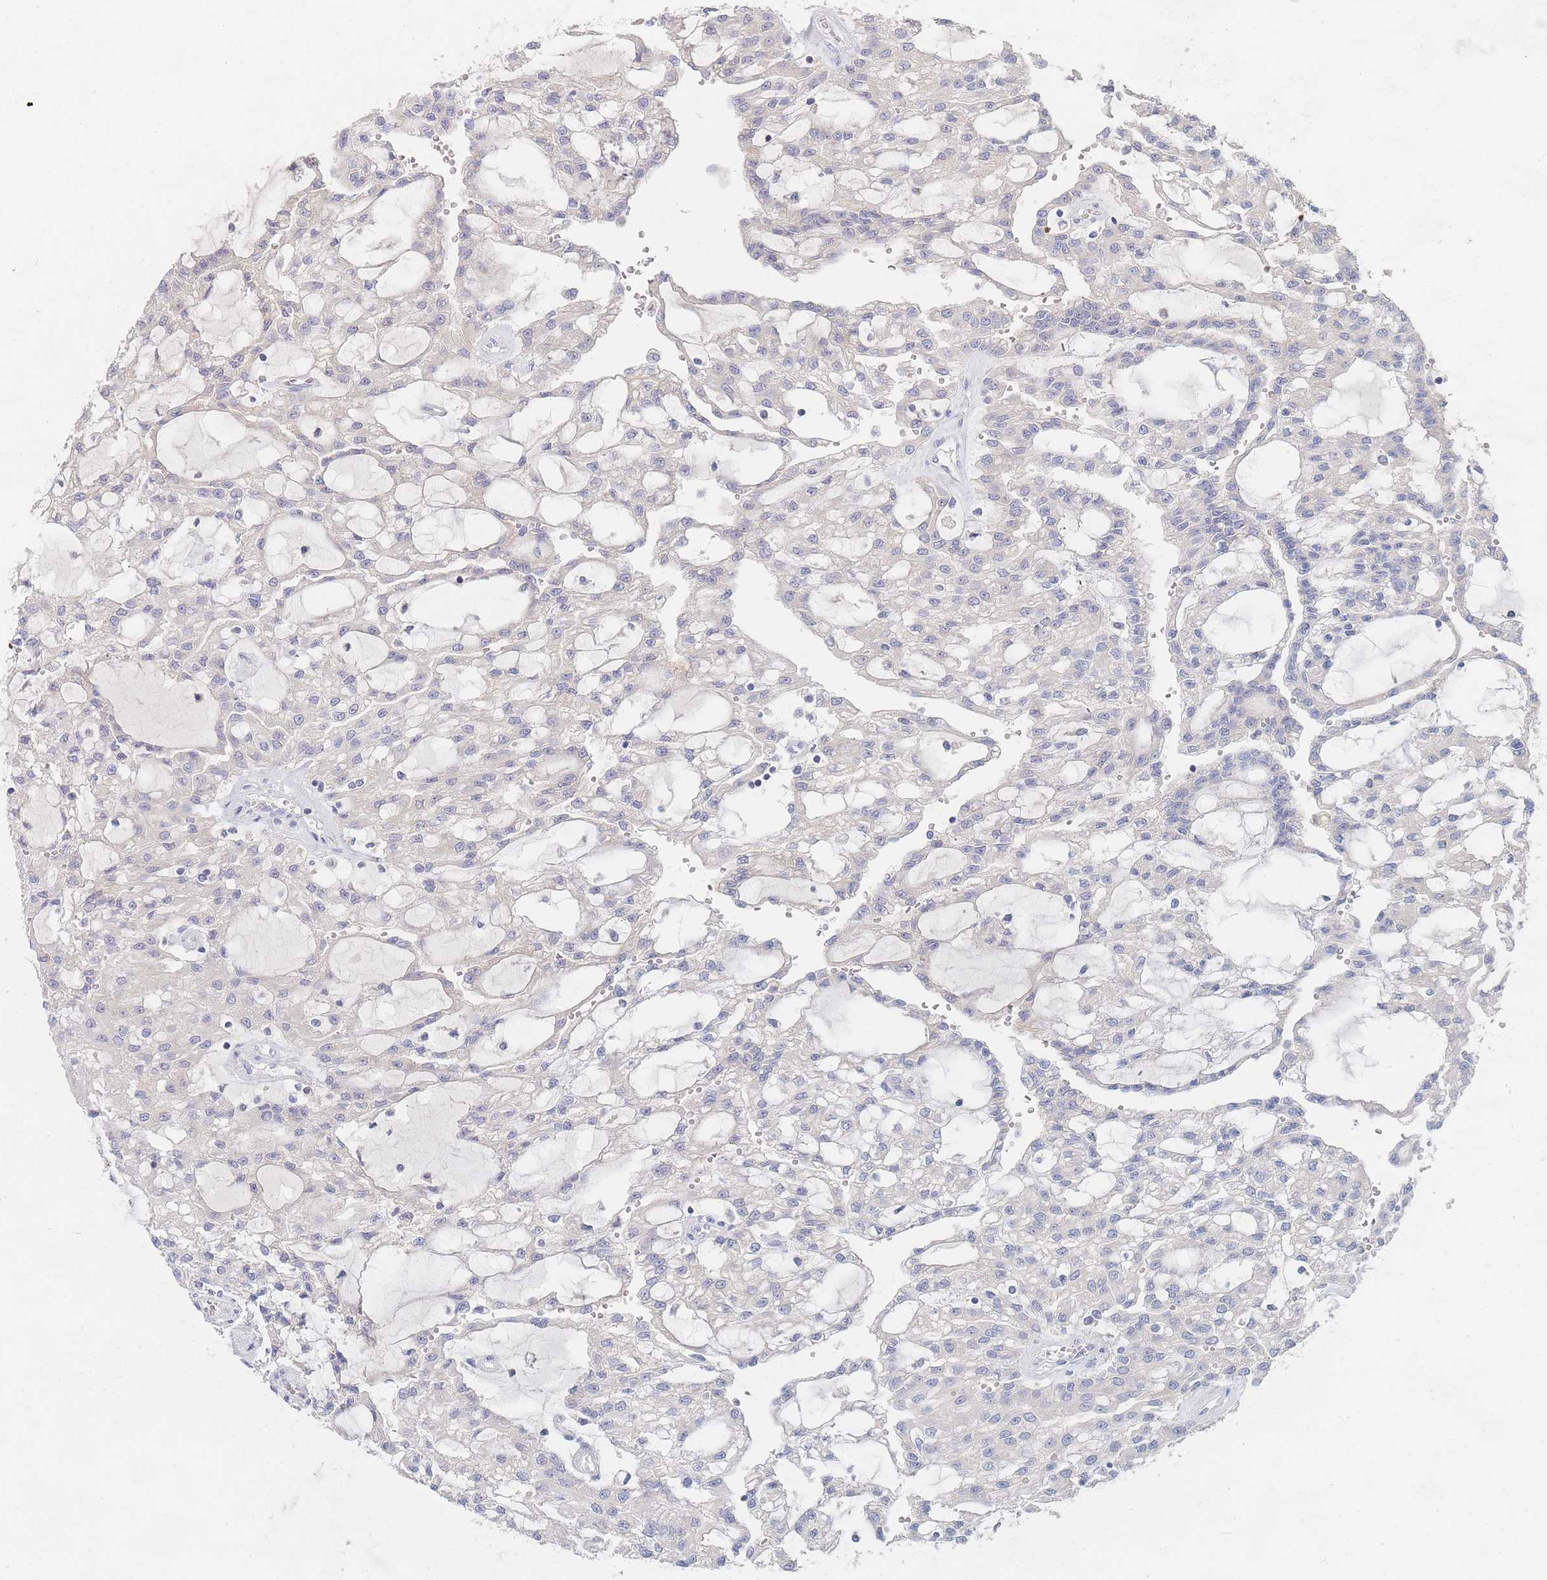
{"staining": {"intensity": "negative", "quantity": "none", "location": "none"}, "tissue": "renal cancer", "cell_type": "Tumor cells", "image_type": "cancer", "snomed": [{"axis": "morphology", "description": "Adenocarcinoma, NOS"}, {"axis": "topography", "description": "Kidney"}], "caption": "DAB (3,3'-diaminobenzidine) immunohistochemical staining of adenocarcinoma (renal) reveals no significant staining in tumor cells.", "gene": "PPP6C", "patient": {"sex": "male", "age": 63}}